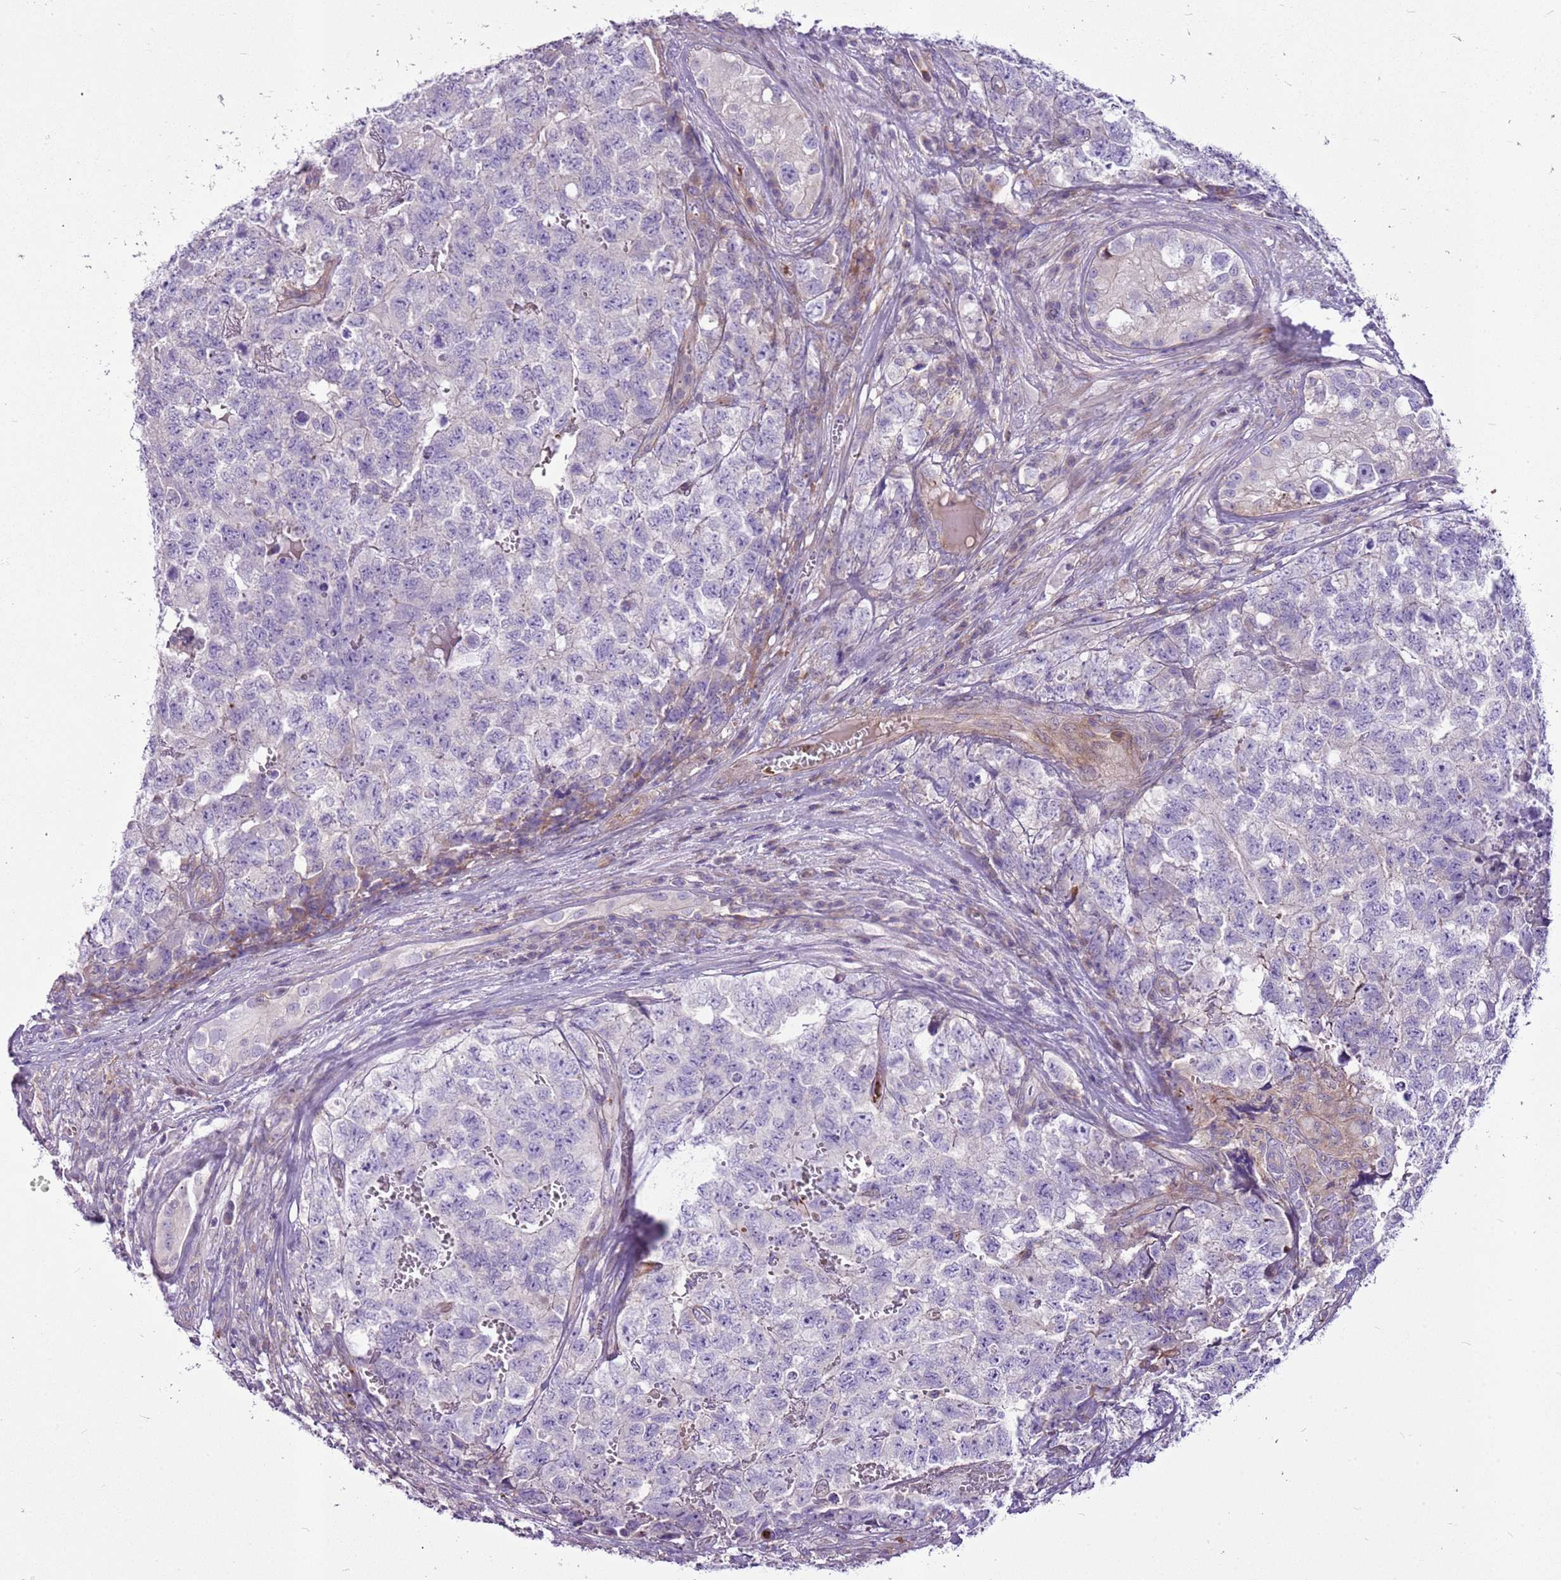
{"staining": {"intensity": "negative", "quantity": "none", "location": "none"}, "tissue": "testis cancer", "cell_type": "Tumor cells", "image_type": "cancer", "snomed": [{"axis": "morphology", "description": "Carcinoma, Embryonal, NOS"}, {"axis": "topography", "description": "Testis"}], "caption": "Immunohistochemistry (IHC) of embryonal carcinoma (testis) shows no positivity in tumor cells. (DAB (3,3'-diaminobenzidine) immunohistochemistry (IHC) with hematoxylin counter stain).", "gene": "CHAC2", "patient": {"sex": "male", "age": 31}}